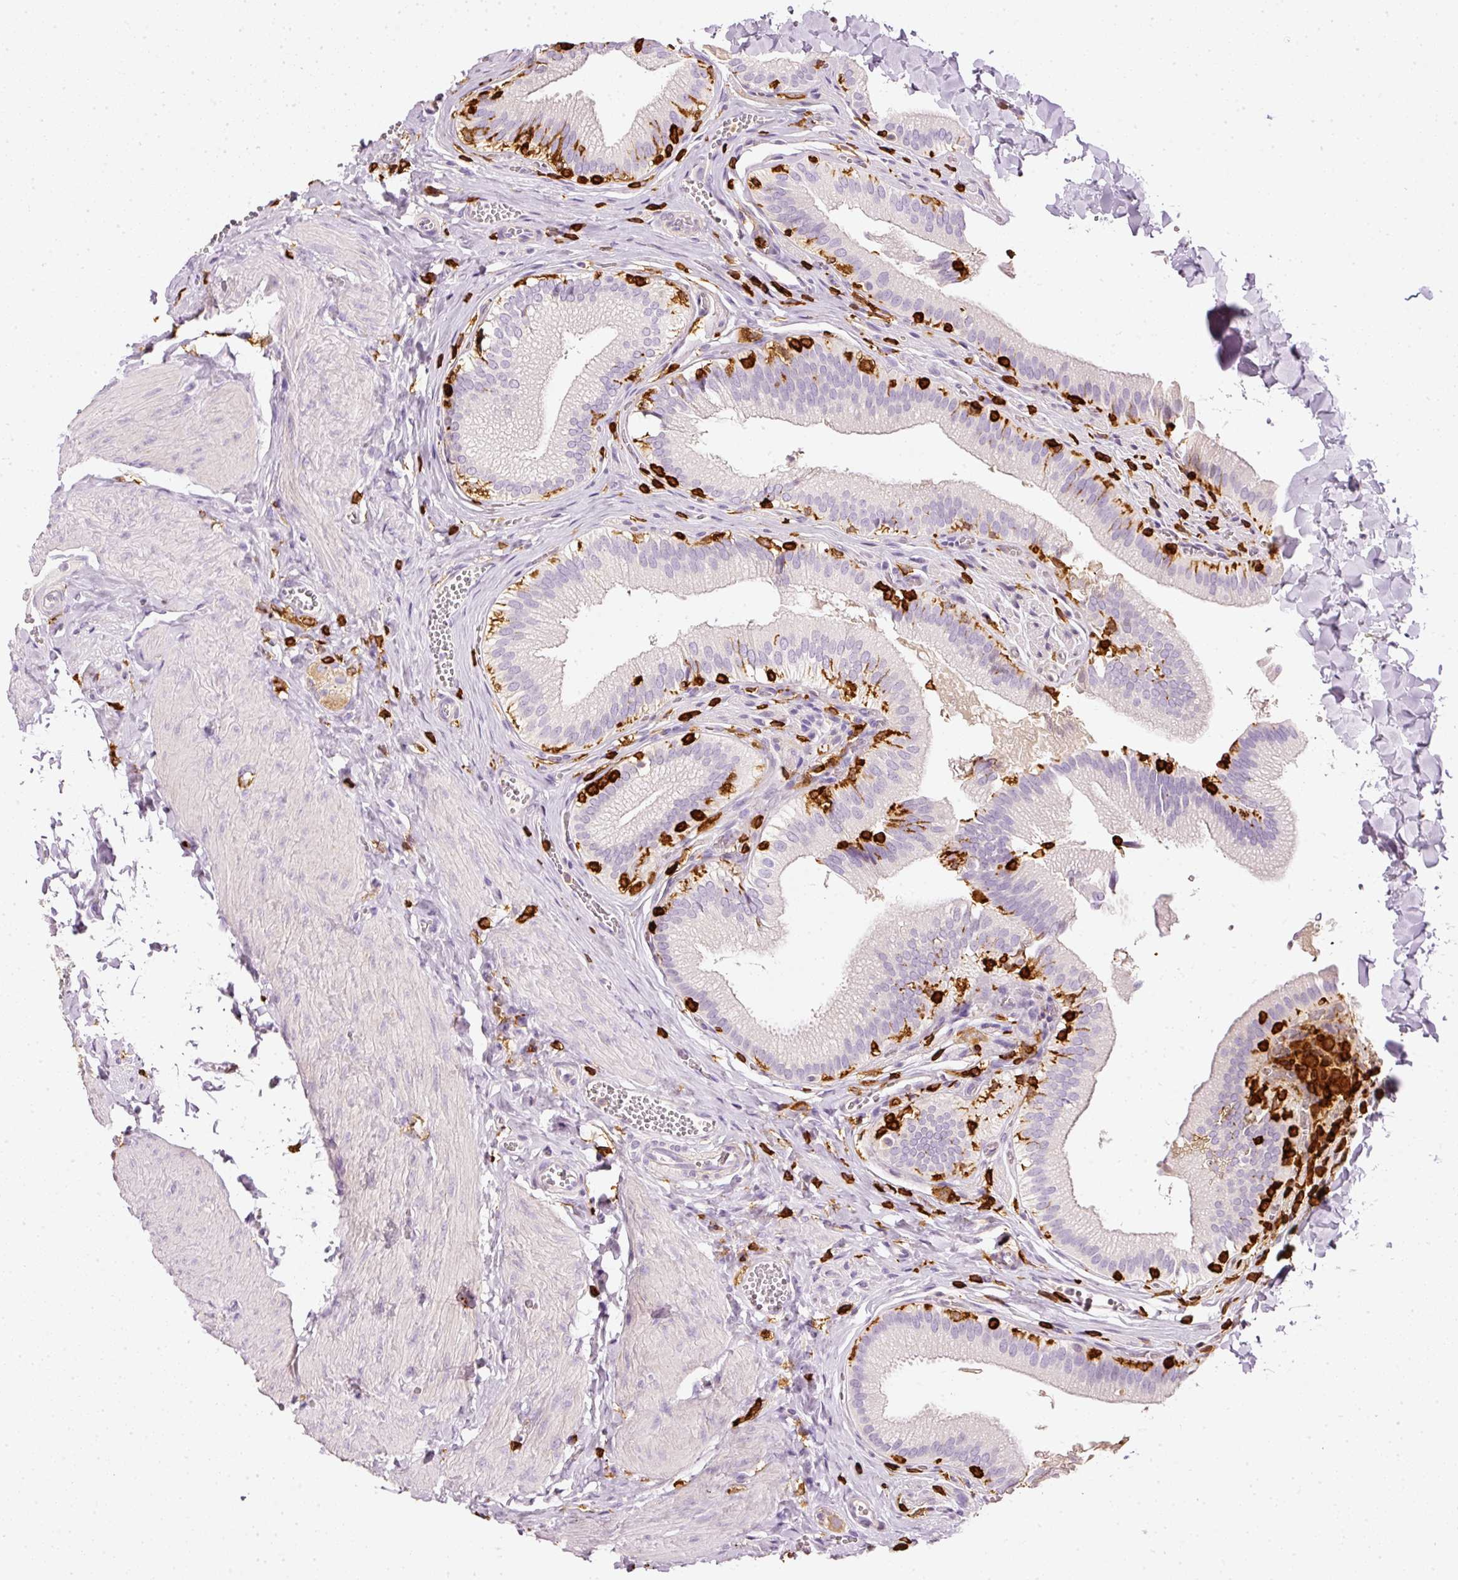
{"staining": {"intensity": "negative", "quantity": "none", "location": "none"}, "tissue": "gallbladder", "cell_type": "Glandular cells", "image_type": "normal", "snomed": [{"axis": "morphology", "description": "Normal tissue, NOS"}, {"axis": "topography", "description": "Gallbladder"}, {"axis": "topography", "description": "Peripheral nerve tissue"}], "caption": "Immunohistochemistry (IHC) photomicrograph of normal gallbladder: human gallbladder stained with DAB reveals no significant protein staining in glandular cells. Brightfield microscopy of immunohistochemistry (IHC) stained with DAB (brown) and hematoxylin (blue), captured at high magnification.", "gene": "EVL", "patient": {"sex": "male", "age": 17}}